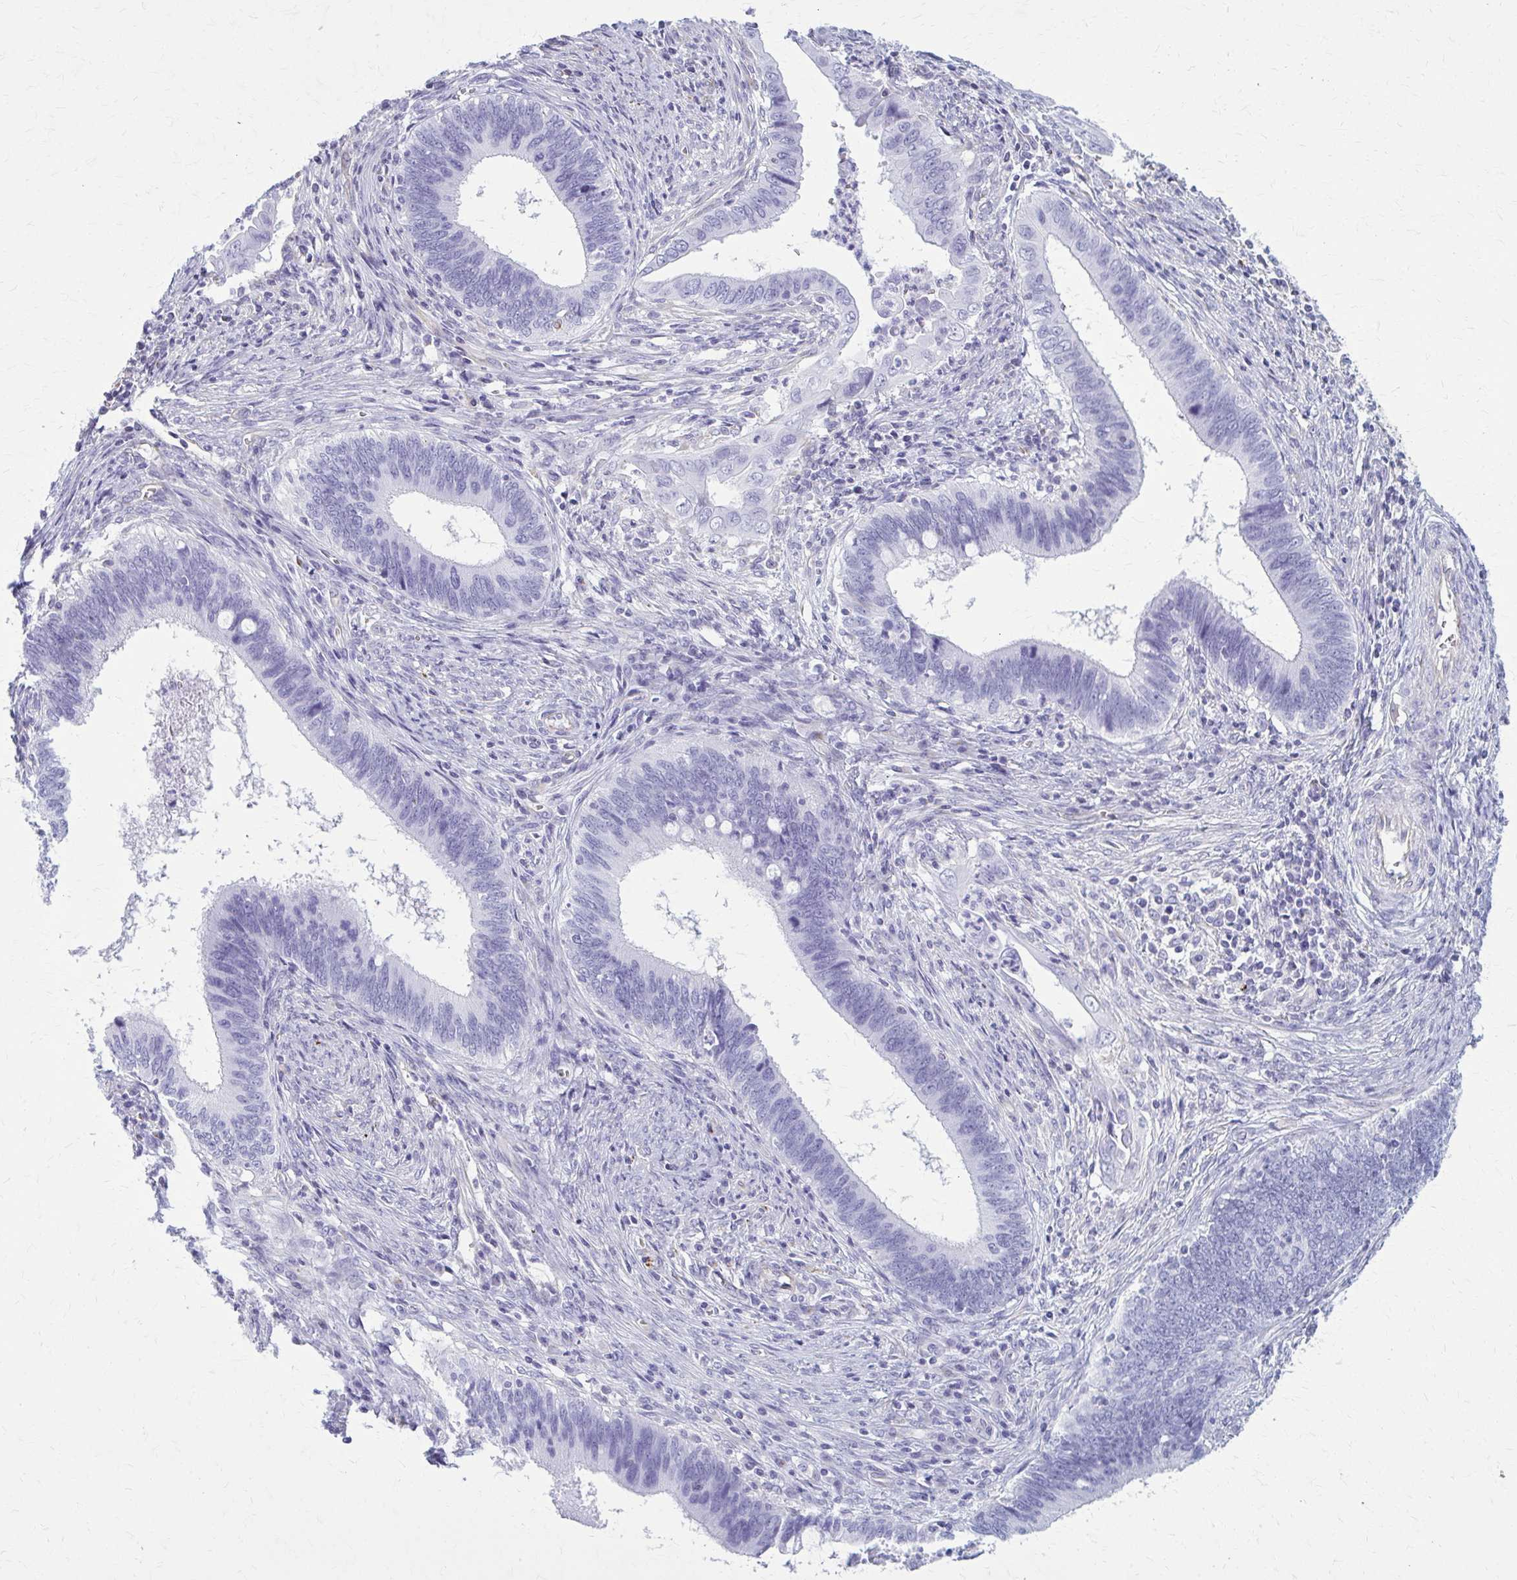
{"staining": {"intensity": "negative", "quantity": "none", "location": "none"}, "tissue": "cervical cancer", "cell_type": "Tumor cells", "image_type": "cancer", "snomed": [{"axis": "morphology", "description": "Adenocarcinoma, NOS"}, {"axis": "topography", "description": "Cervix"}], "caption": "Adenocarcinoma (cervical) was stained to show a protein in brown. There is no significant positivity in tumor cells.", "gene": "GFAP", "patient": {"sex": "female", "age": 42}}